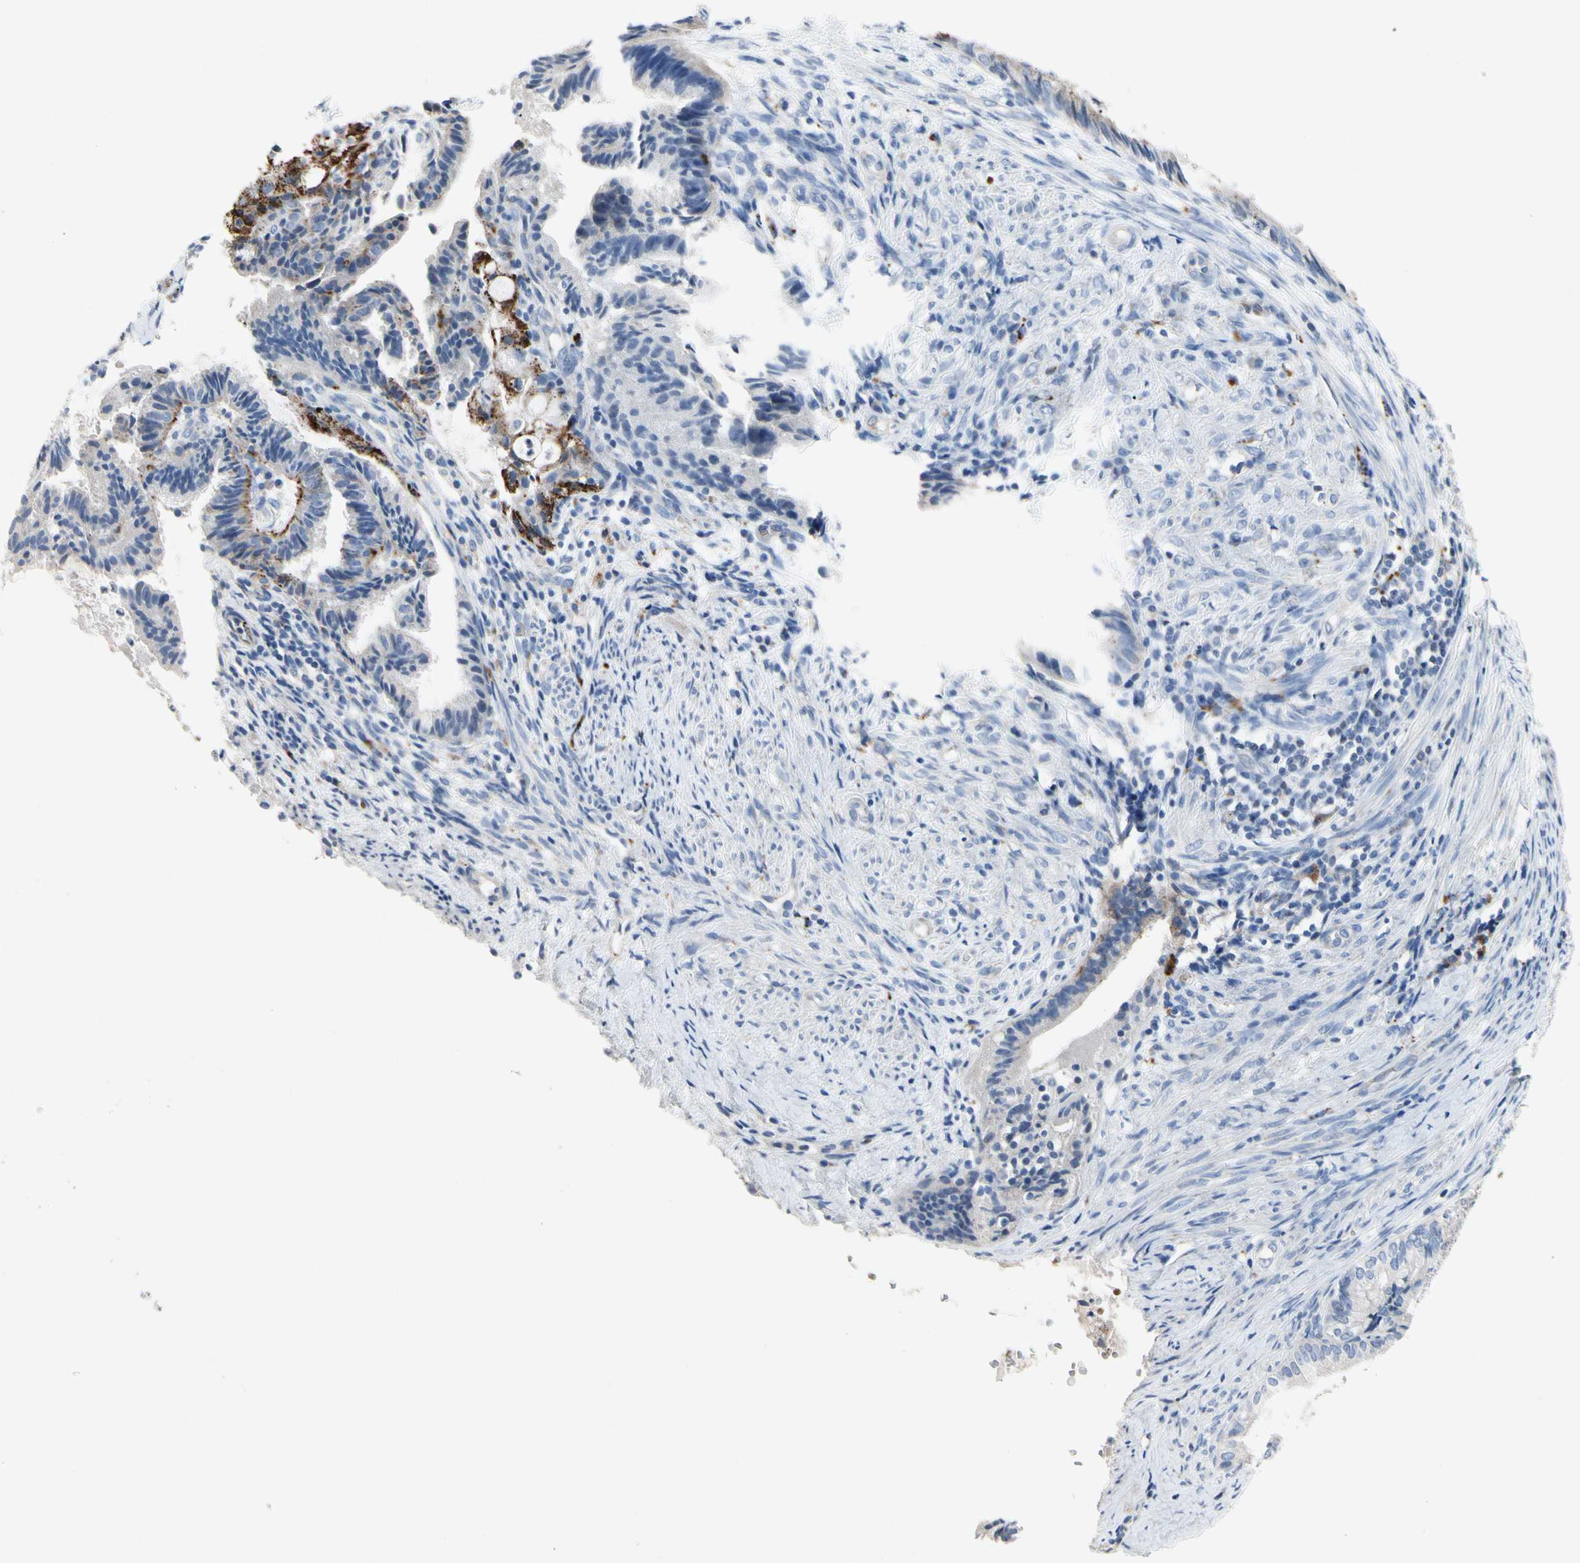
{"staining": {"intensity": "strong", "quantity": "<25%", "location": "cytoplasmic/membranous"}, "tissue": "endometrial cancer", "cell_type": "Tumor cells", "image_type": "cancer", "snomed": [{"axis": "morphology", "description": "Adenocarcinoma, NOS"}, {"axis": "topography", "description": "Endometrium"}], "caption": "Human endometrial cancer (adenocarcinoma) stained for a protein (brown) demonstrates strong cytoplasmic/membranous positive staining in about <25% of tumor cells.", "gene": "RETSAT", "patient": {"sex": "female", "age": 86}}